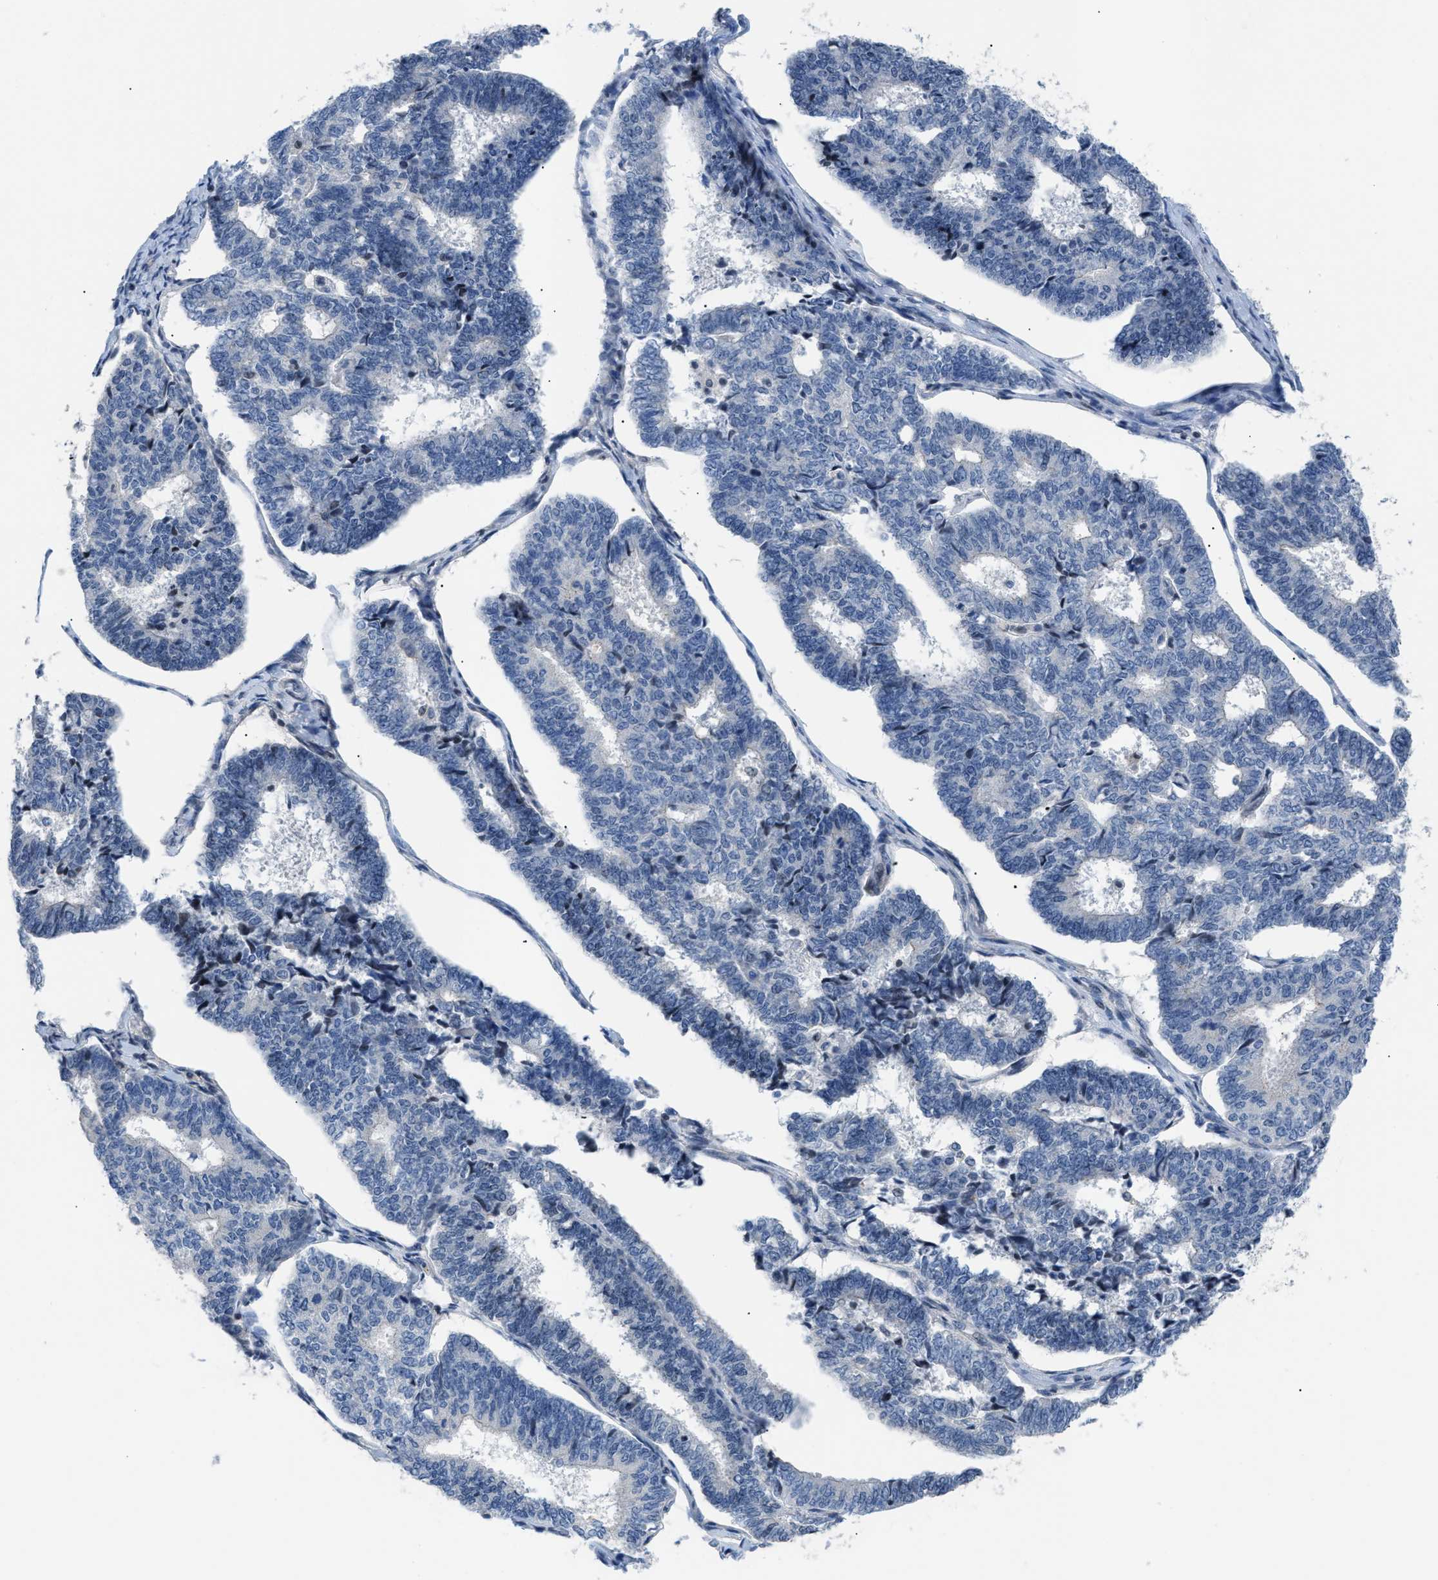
{"staining": {"intensity": "negative", "quantity": "none", "location": "none"}, "tissue": "endometrial cancer", "cell_type": "Tumor cells", "image_type": "cancer", "snomed": [{"axis": "morphology", "description": "Adenocarcinoma, NOS"}, {"axis": "topography", "description": "Endometrium"}], "caption": "This is an immunohistochemistry (IHC) histopathology image of human adenocarcinoma (endometrial). There is no staining in tumor cells.", "gene": "FDCSP", "patient": {"sex": "female", "age": 70}}